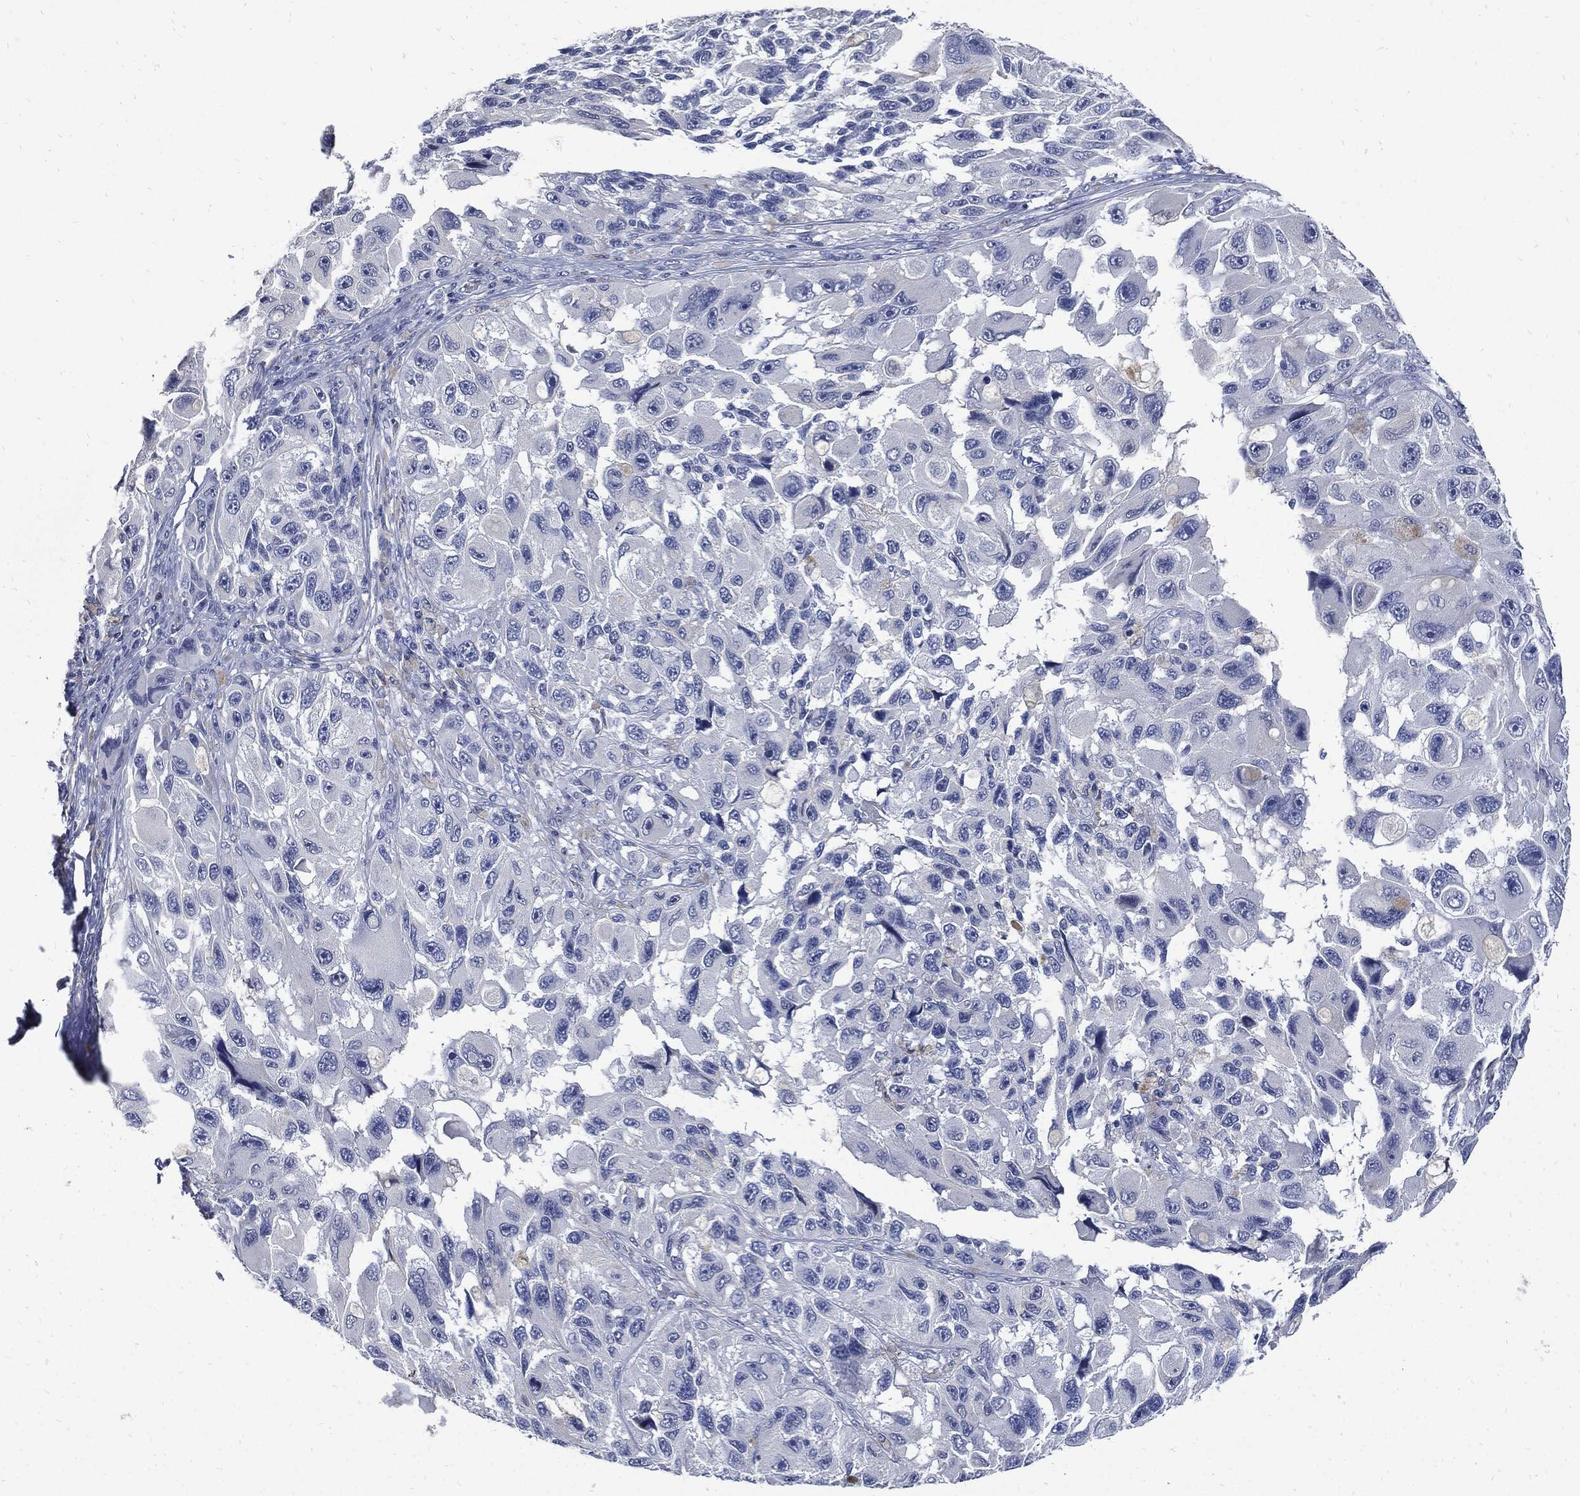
{"staining": {"intensity": "negative", "quantity": "none", "location": "none"}, "tissue": "melanoma", "cell_type": "Tumor cells", "image_type": "cancer", "snomed": [{"axis": "morphology", "description": "Malignant melanoma, NOS"}, {"axis": "topography", "description": "Skin"}], "caption": "Tumor cells are negative for brown protein staining in melanoma.", "gene": "CPE", "patient": {"sex": "female", "age": 73}}